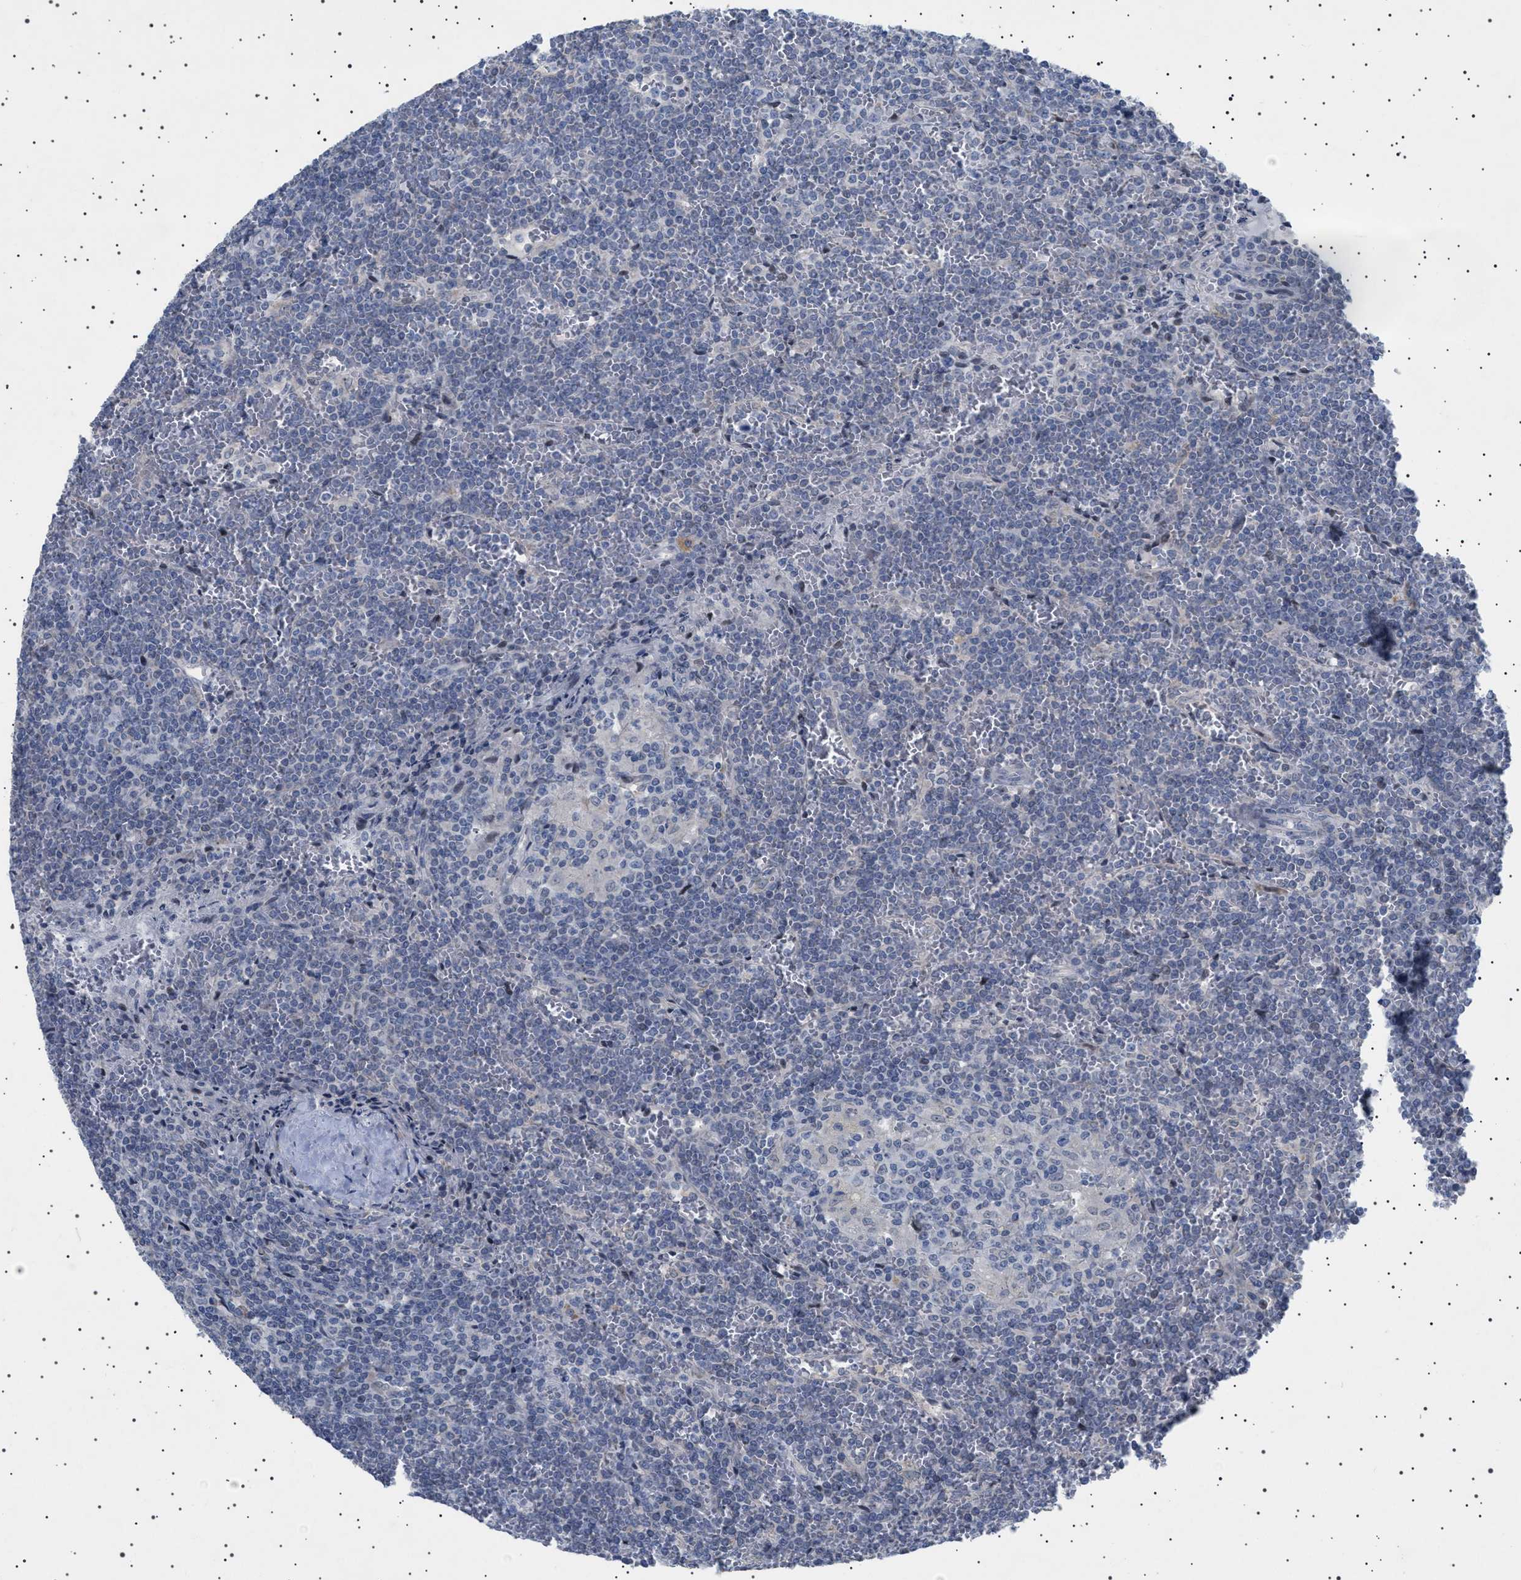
{"staining": {"intensity": "negative", "quantity": "none", "location": "none"}, "tissue": "lymphoma", "cell_type": "Tumor cells", "image_type": "cancer", "snomed": [{"axis": "morphology", "description": "Malignant lymphoma, non-Hodgkin's type, Low grade"}, {"axis": "topography", "description": "Spleen"}], "caption": "This is an immunohistochemistry (IHC) image of human malignant lymphoma, non-Hodgkin's type (low-grade). There is no staining in tumor cells.", "gene": "HTR1A", "patient": {"sex": "female", "age": 19}}